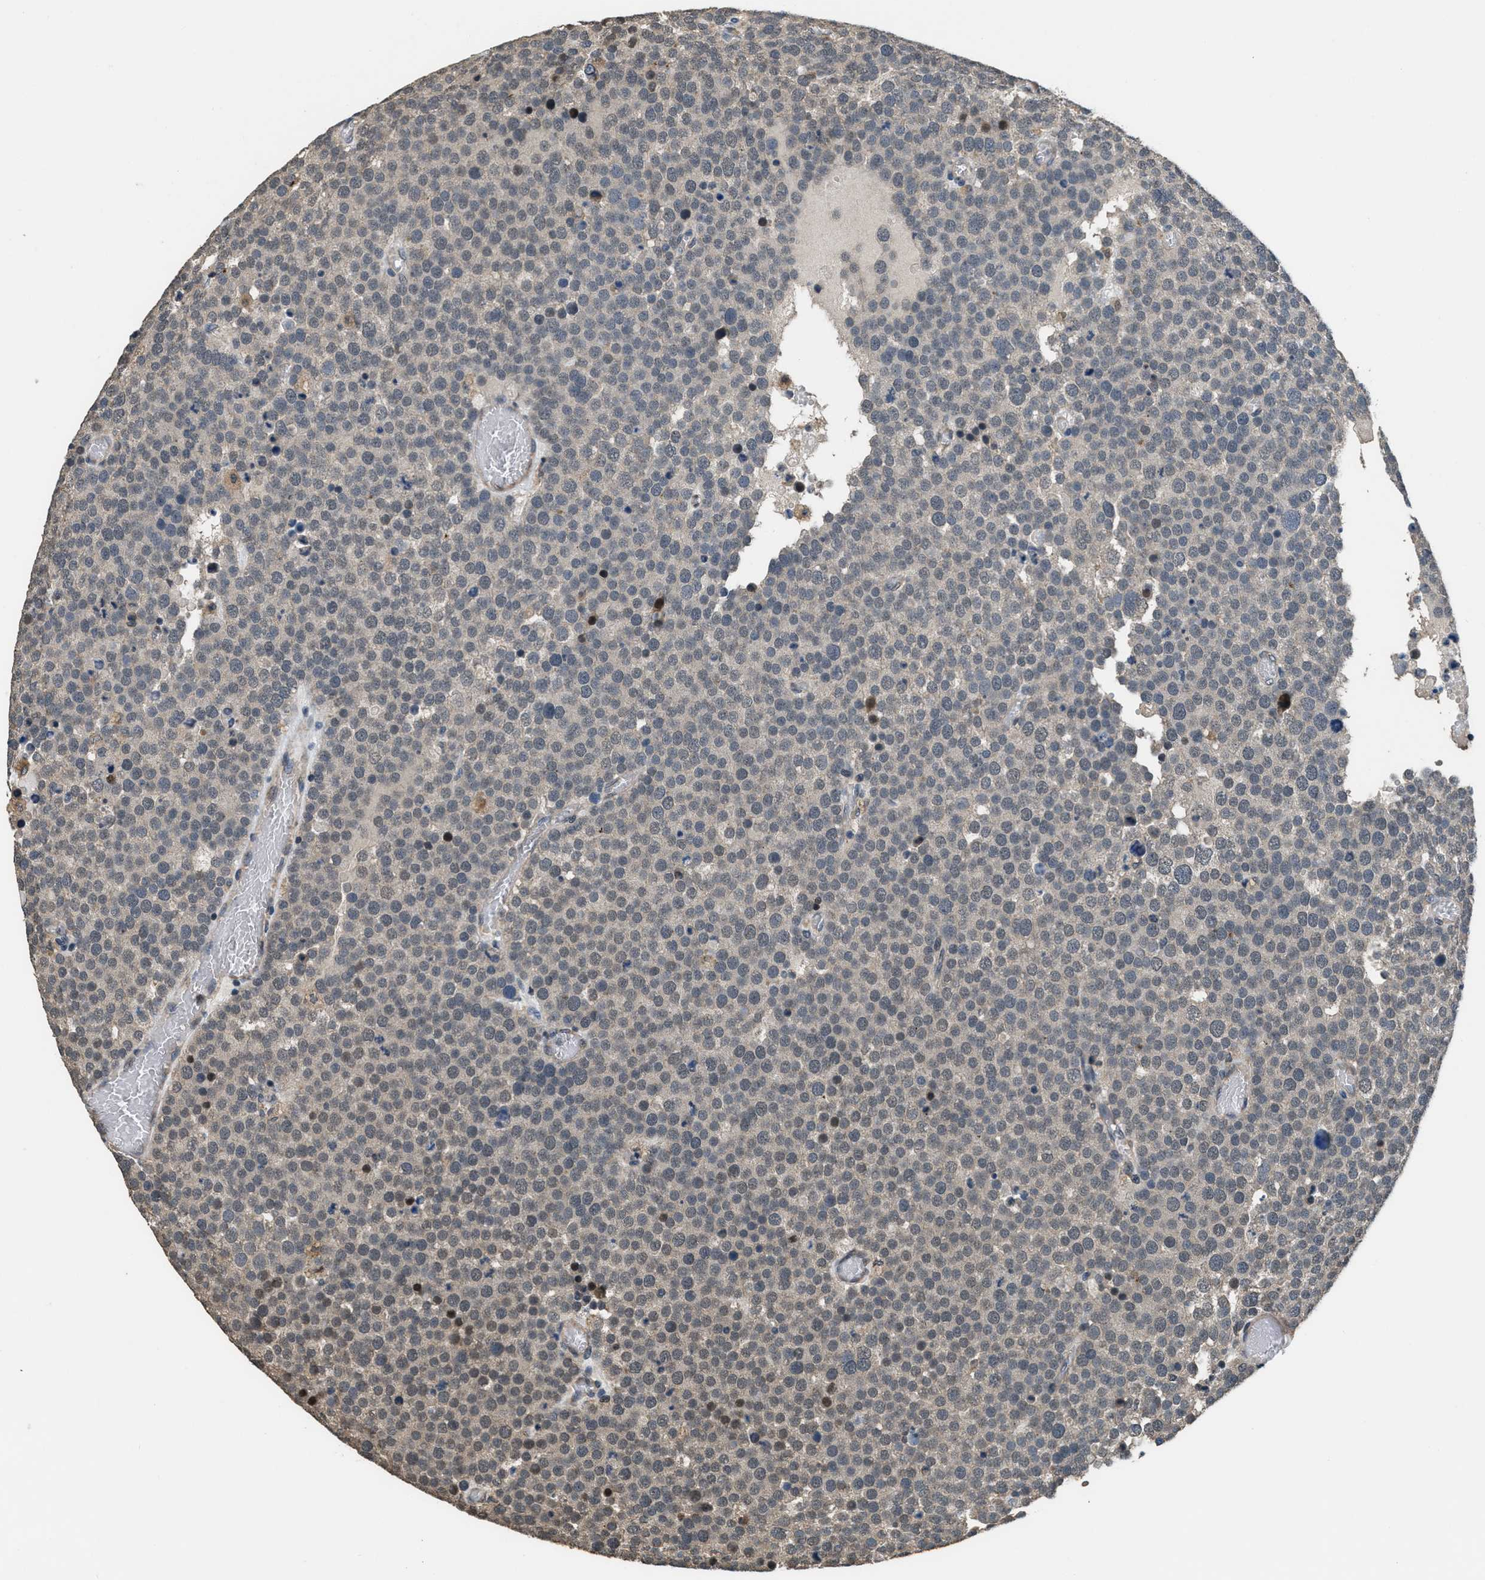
{"staining": {"intensity": "weak", "quantity": "<25%", "location": "cytoplasmic/membranous"}, "tissue": "testis cancer", "cell_type": "Tumor cells", "image_type": "cancer", "snomed": [{"axis": "morphology", "description": "Normal tissue, NOS"}, {"axis": "morphology", "description": "Seminoma, NOS"}, {"axis": "topography", "description": "Testis"}], "caption": "The photomicrograph exhibits no staining of tumor cells in testis cancer.", "gene": "NAT1", "patient": {"sex": "male", "age": 71}}